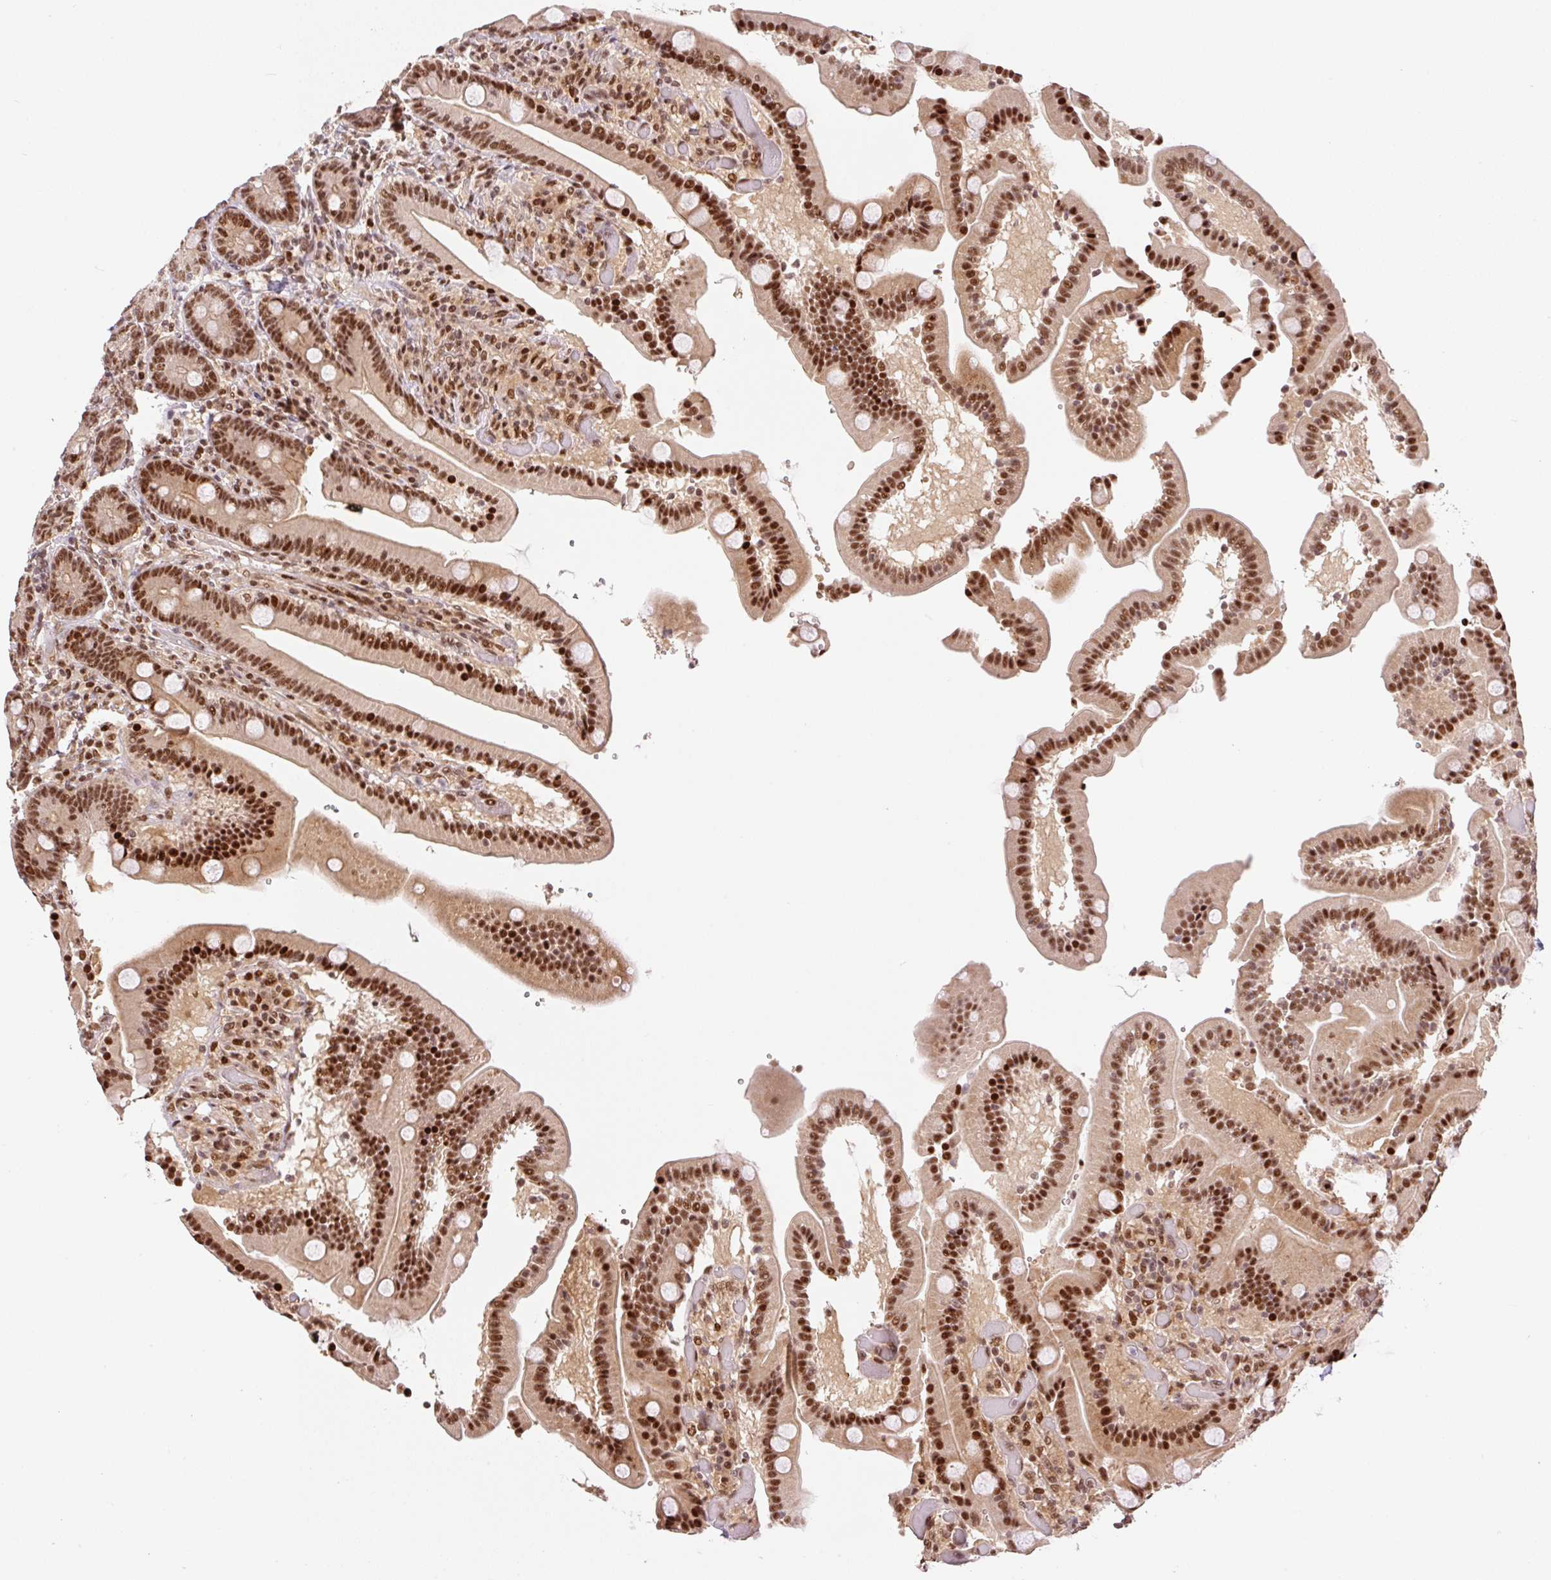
{"staining": {"intensity": "strong", "quantity": ">75%", "location": "nuclear"}, "tissue": "duodenum", "cell_type": "Glandular cells", "image_type": "normal", "snomed": [{"axis": "morphology", "description": "Normal tissue, NOS"}, {"axis": "topography", "description": "Duodenum"}], "caption": "Immunohistochemical staining of unremarkable duodenum displays >75% levels of strong nuclear protein expression in approximately >75% of glandular cells.", "gene": "INTS8", "patient": {"sex": "female", "age": 62}}